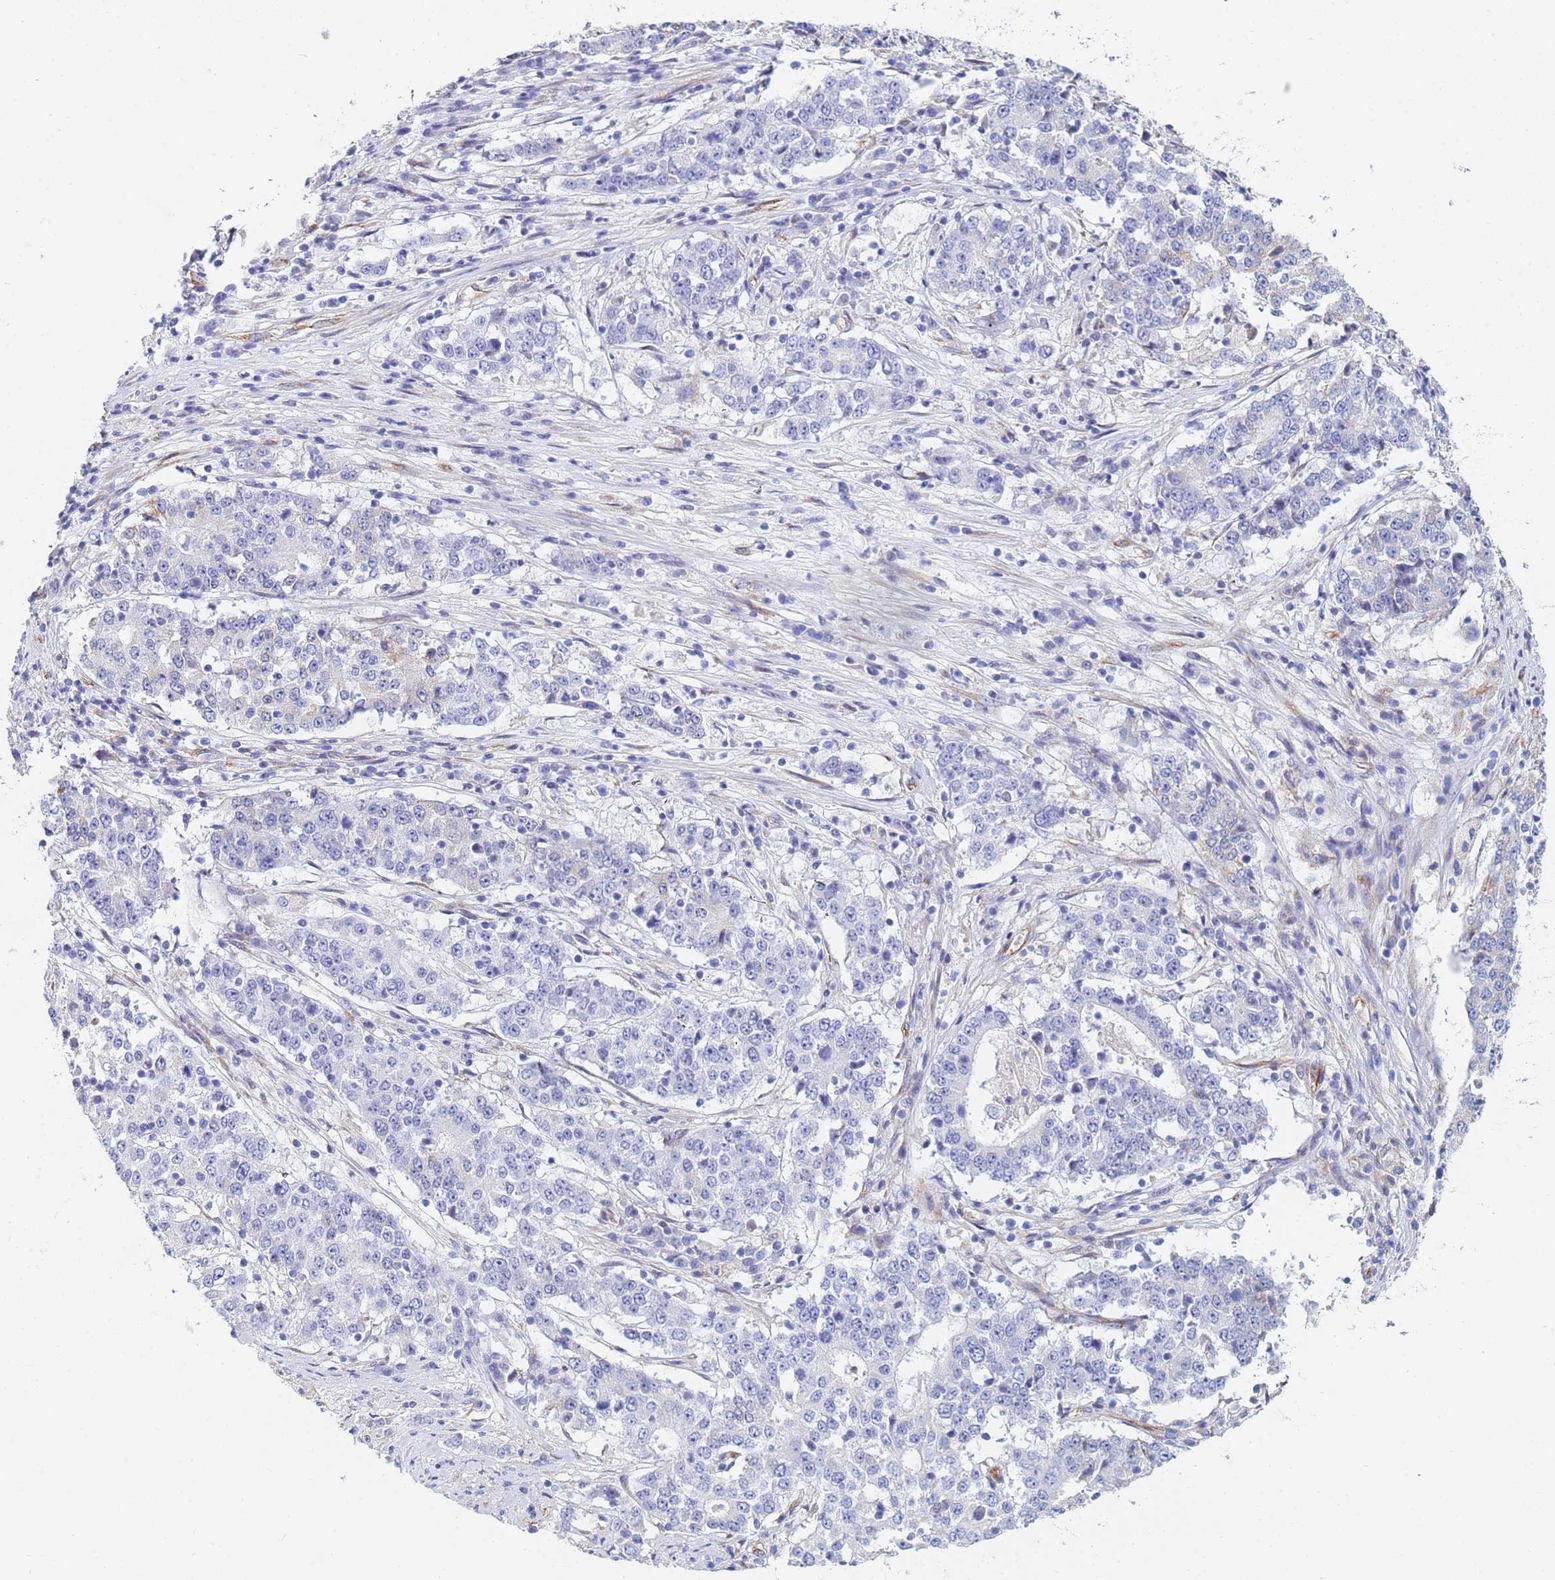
{"staining": {"intensity": "negative", "quantity": "none", "location": "none"}, "tissue": "stomach cancer", "cell_type": "Tumor cells", "image_type": "cancer", "snomed": [{"axis": "morphology", "description": "Adenocarcinoma, NOS"}, {"axis": "topography", "description": "Stomach"}], "caption": "Stomach cancer (adenocarcinoma) was stained to show a protein in brown. There is no significant staining in tumor cells.", "gene": "GDAP2", "patient": {"sex": "male", "age": 59}}